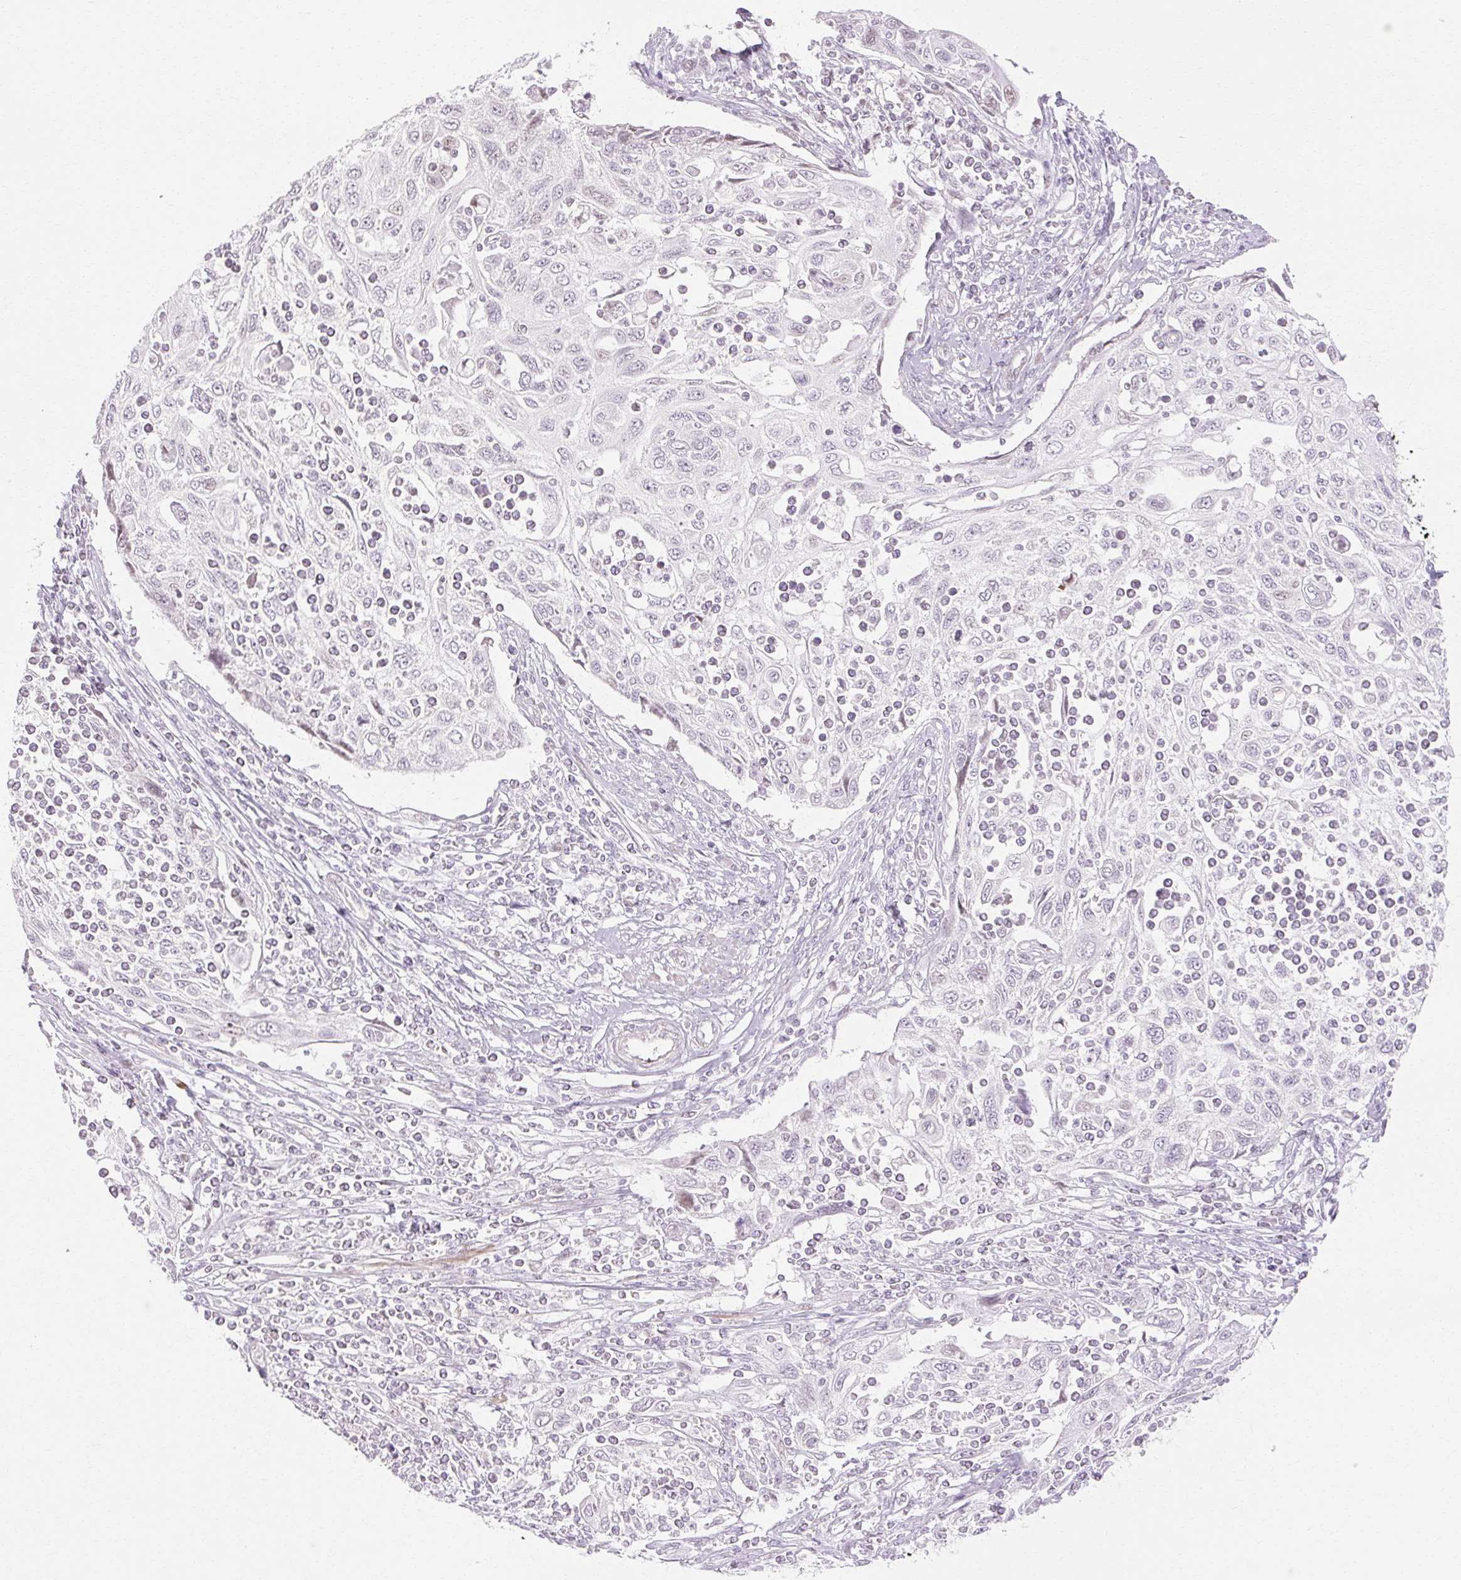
{"staining": {"intensity": "negative", "quantity": "none", "location": "none"}, "tissue": "cervical cancer", "cell_type": "Tumor cells", "image_type": "cancer", "snomed": [{"axis": "morphology", "description": "Squamous cell carcinoma, NOS"}, {"axis": "topography", "description": "Cervix"}], "caption": "The micrograph exhibits no staining of tumor cells in cervical cancer (squamous cell carcinoma).", "gene": "C3orf49", "patient": {"sex": "female", "age": 70}}